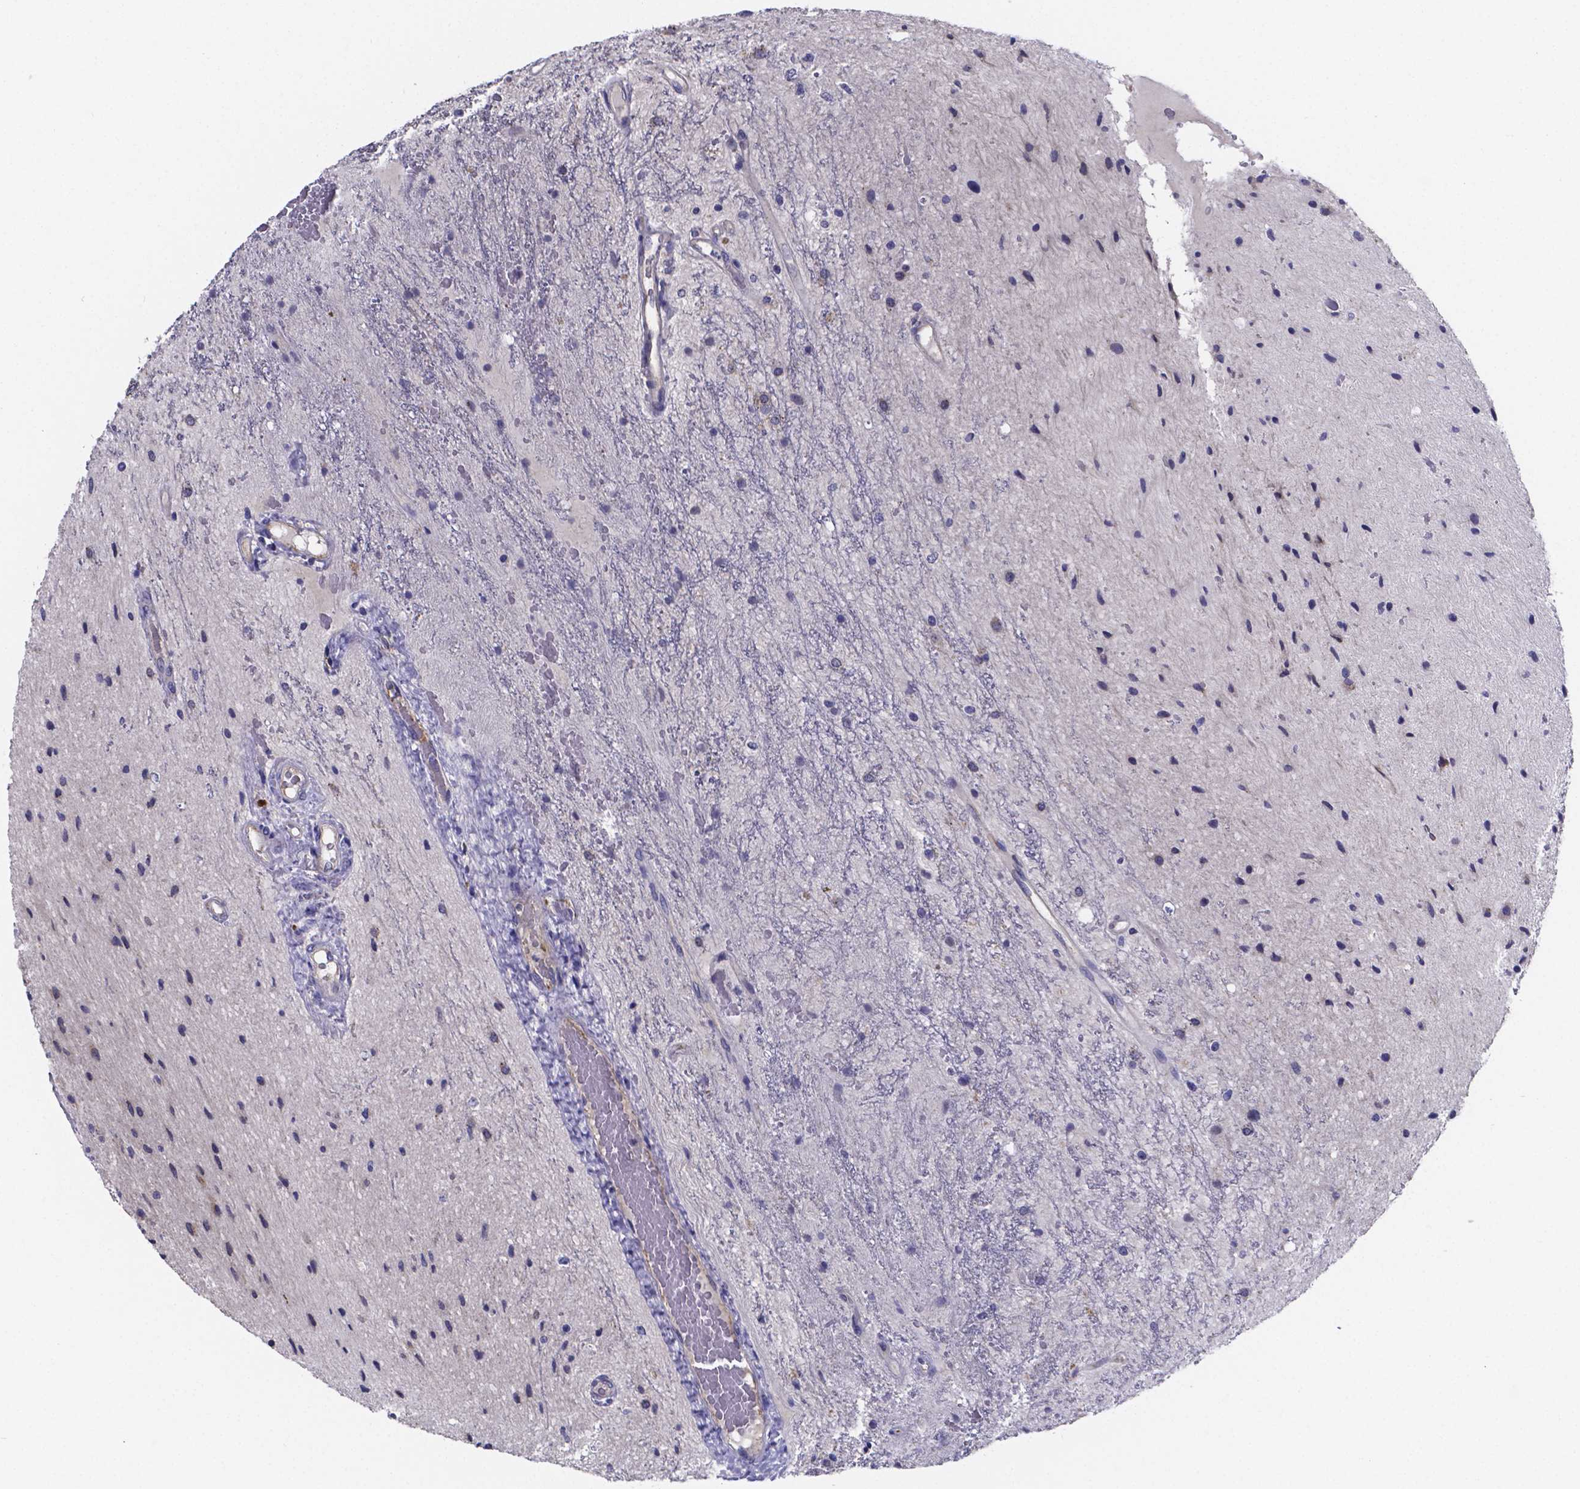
{"staining": {"intensity": "negative", "quantity": "none", "location": "none"}, "tissue": "glioma", "cell_type": "Tumor cells", "image_type": "cancer", "snomed": [{"axis": "morphology", "description": "Glioma, malignant, Low grade"}, {"axis": "topography", "description": "Cerebellum"}], "caption": "IHC of glioma exhibits no positivity in tumor cells. Nuclei are stained in blue.", "gene": "SFRP4", "patient": {"sex": "female", "age": 14}}